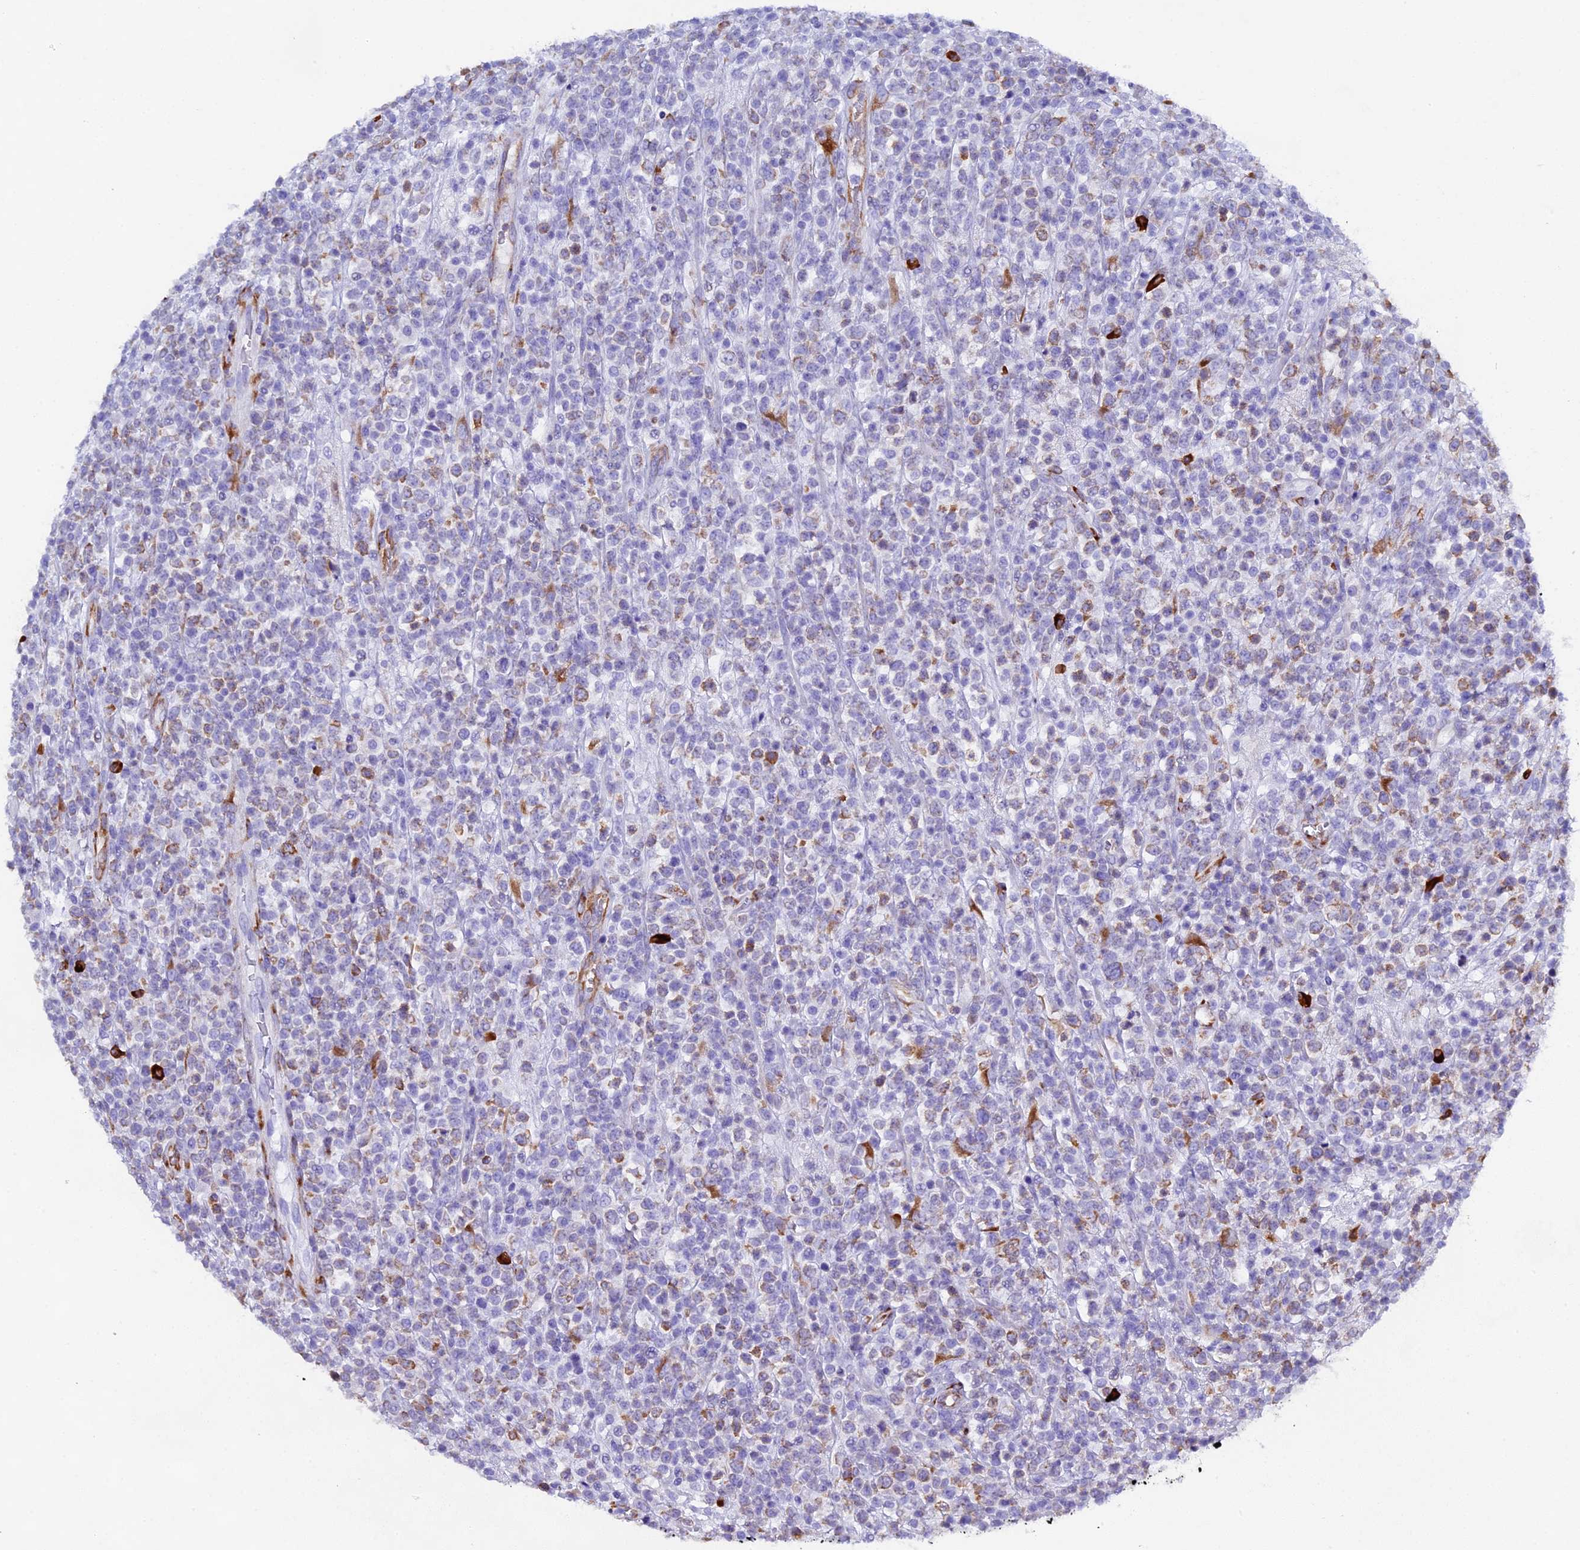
{"staining": {"intensity": "moderate", "quantity": "<25%", "location": "cytoplasmic/membranous"}, "tissue": "lymphoma", "cell_type": "Tumor cells", "image_type": "cancer", "snomed": [{"axis": "morphology", "description": "Malignant lymphoma, non-Hodgkin's type, High grade"}, {"axis": "topography", "description": "Colon"}], "caption": "Human malignant lymphoma, non-Hodgkin's type (high-grade) stained for a protein (brown) exhibits moderate cytoplasmic/membranous positive staining in approximately <25% of tumor cells.", "gene": "FKBP11", "patient": {"sex": "female", "age": 53}}